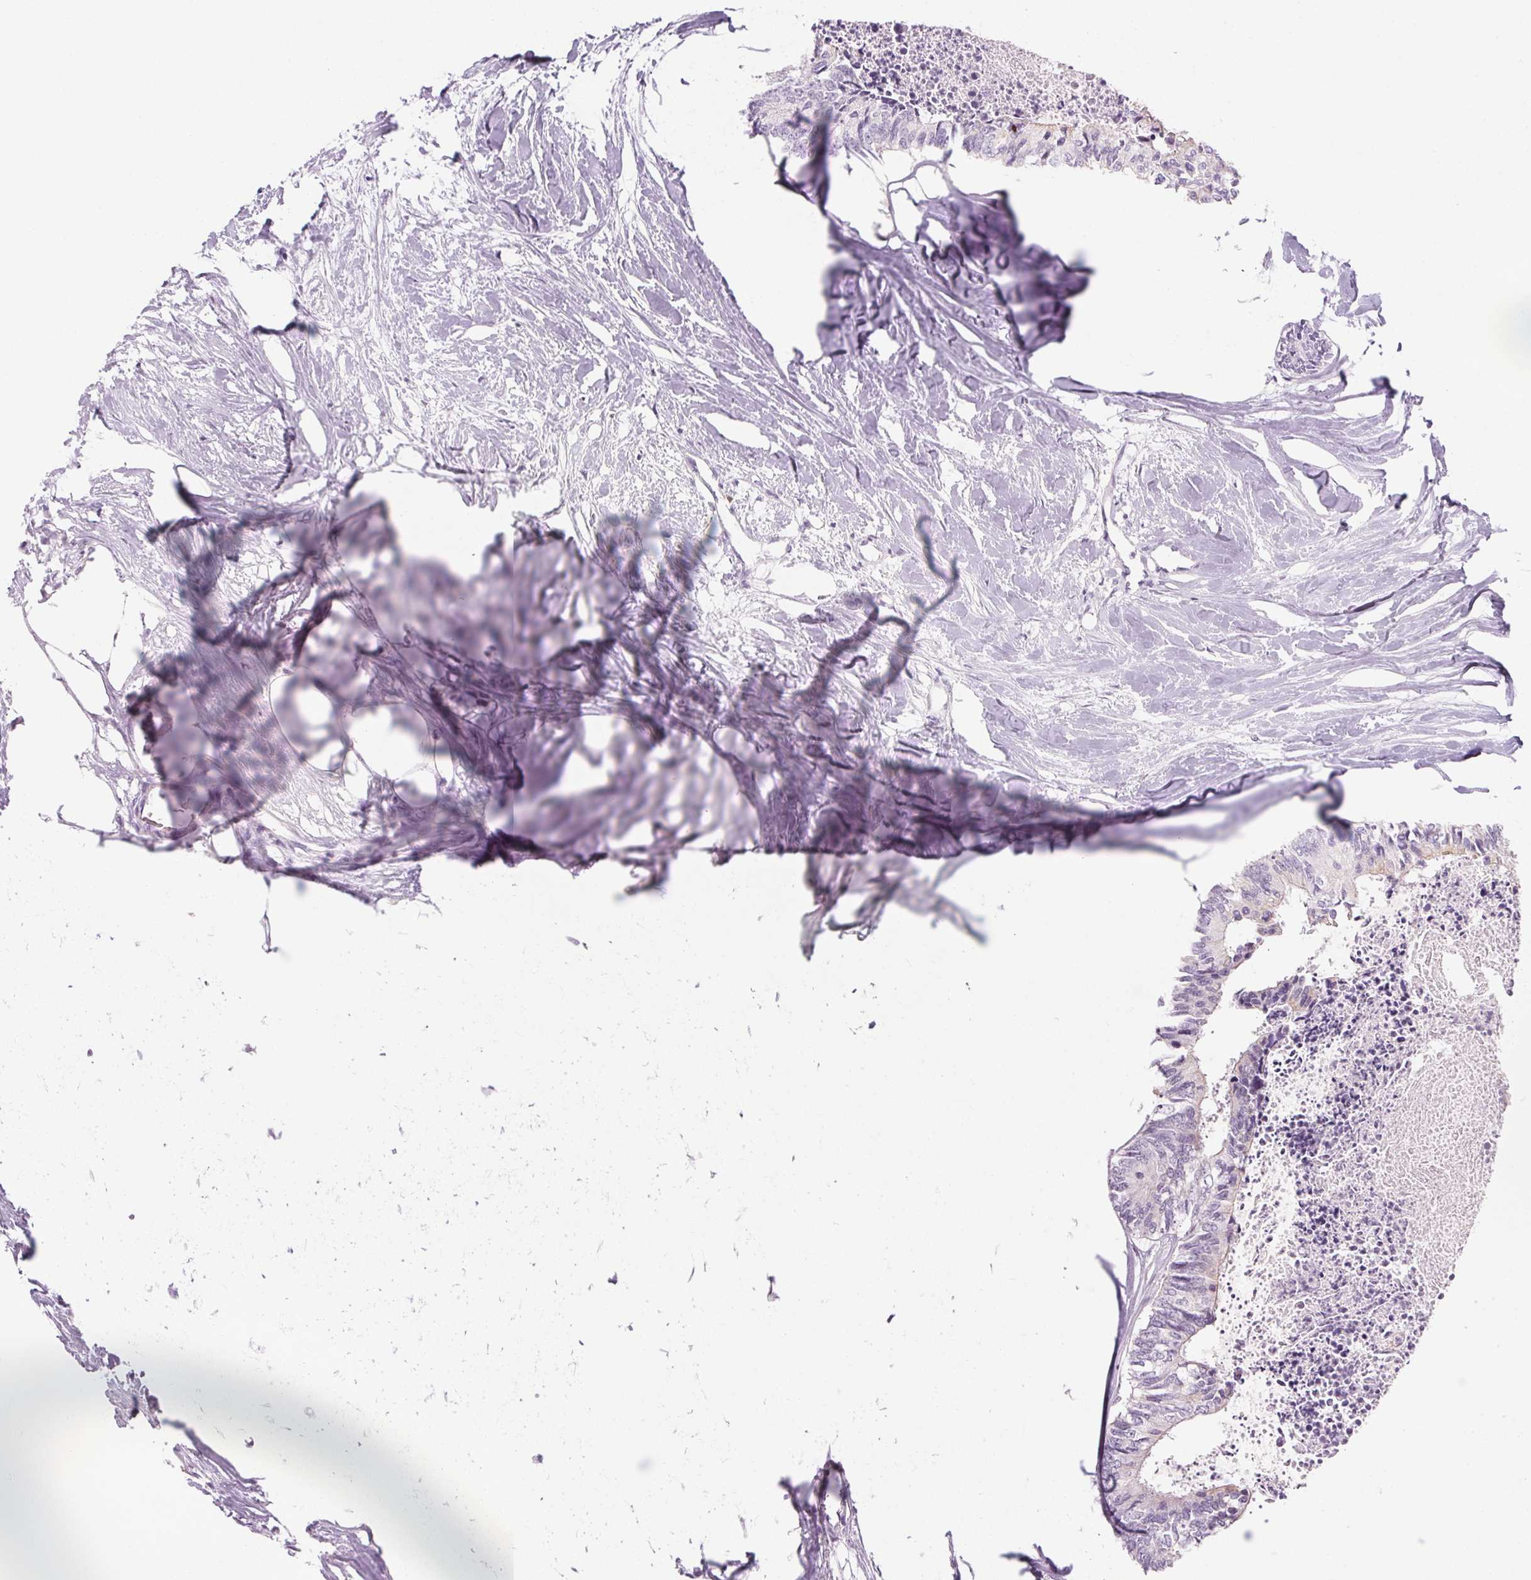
{"staining": {"intensity": "negative", "quantity": "none", "location": "none"}, "tissue": "colorectal cancer", "cell_type": "Tumor cells", "image_type": "cancer", "snomed": [{"axis": "morphology", "description": "Adenocarcinoma, NOS"}, {"axis": "topography", "description": "Colon"}, {"axis": "topography", "description": "Rectum"}], "caption": "This is a micrograph of immunohistochemistry staining of colorectal cancer (adenocarcinoma), which shows no positivity in tumor cells. (DAB immunohistochemistry, high magnification).", "gene": "RPTN", "patient": {"sex": "male", "age": 57}}